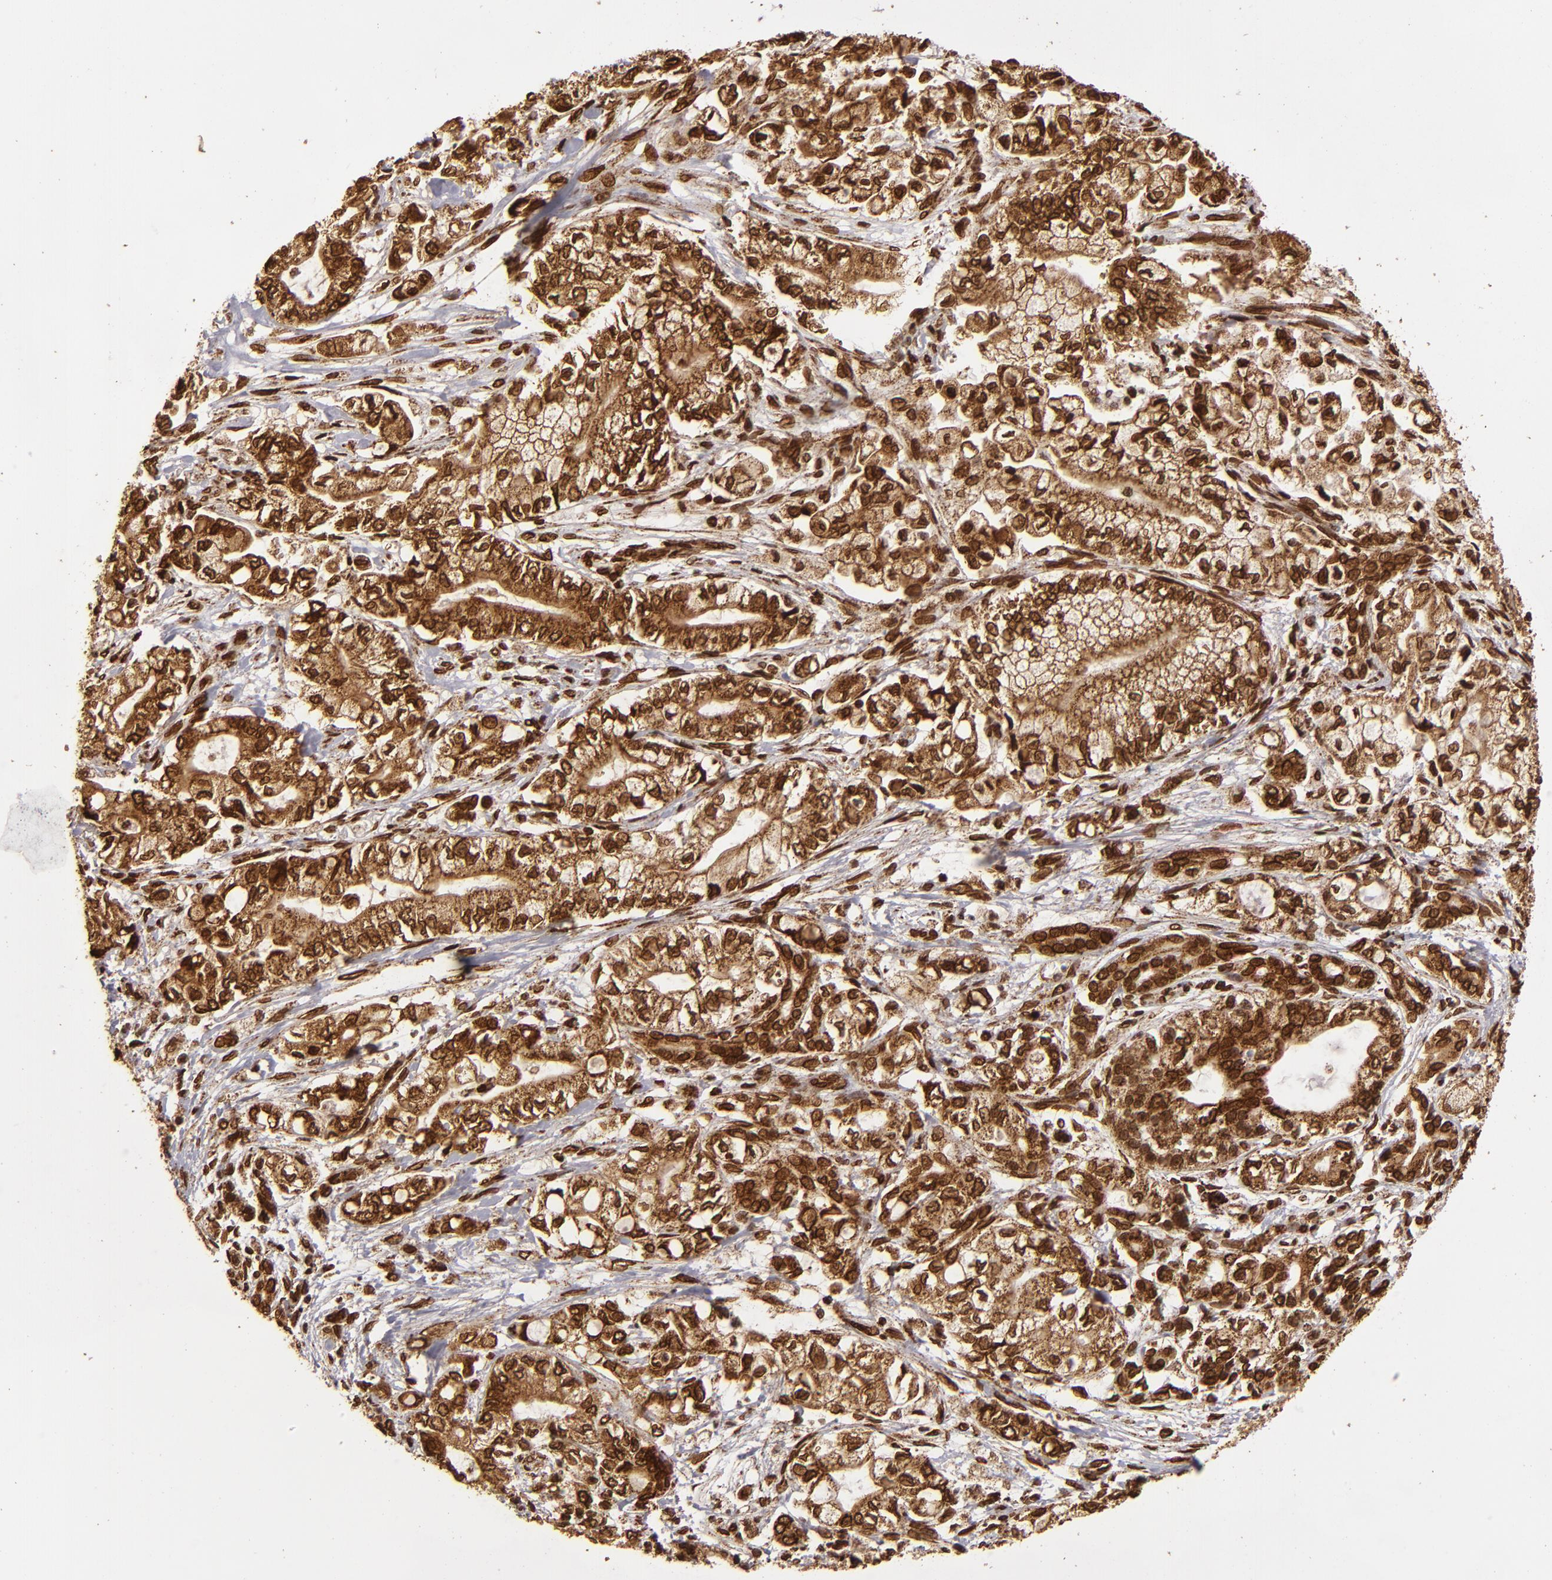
{"staining": {"intensity": "strong", "quantity": ">75%", "location": "cytoplasmic/membranous,nuclear"}, "tissue": "pancreatic cancer", "cell_type": "Tumor cells", "image_type": "cancer", "snomed": [{"axis": "morphology", "description": "Adenocarcinoma, NOS"}, {"axis": "topography", "description": "Pancreas"}], "caption": "Pancreatic adenocarcinoma was stained to show a protein in brown. There is high levels of strong cytoplasmic/membranous and nuclear positivity in approximately >75% of tumor cells.", "gene": "CUL3", "patient": {"sex": "male", "age": 79}}